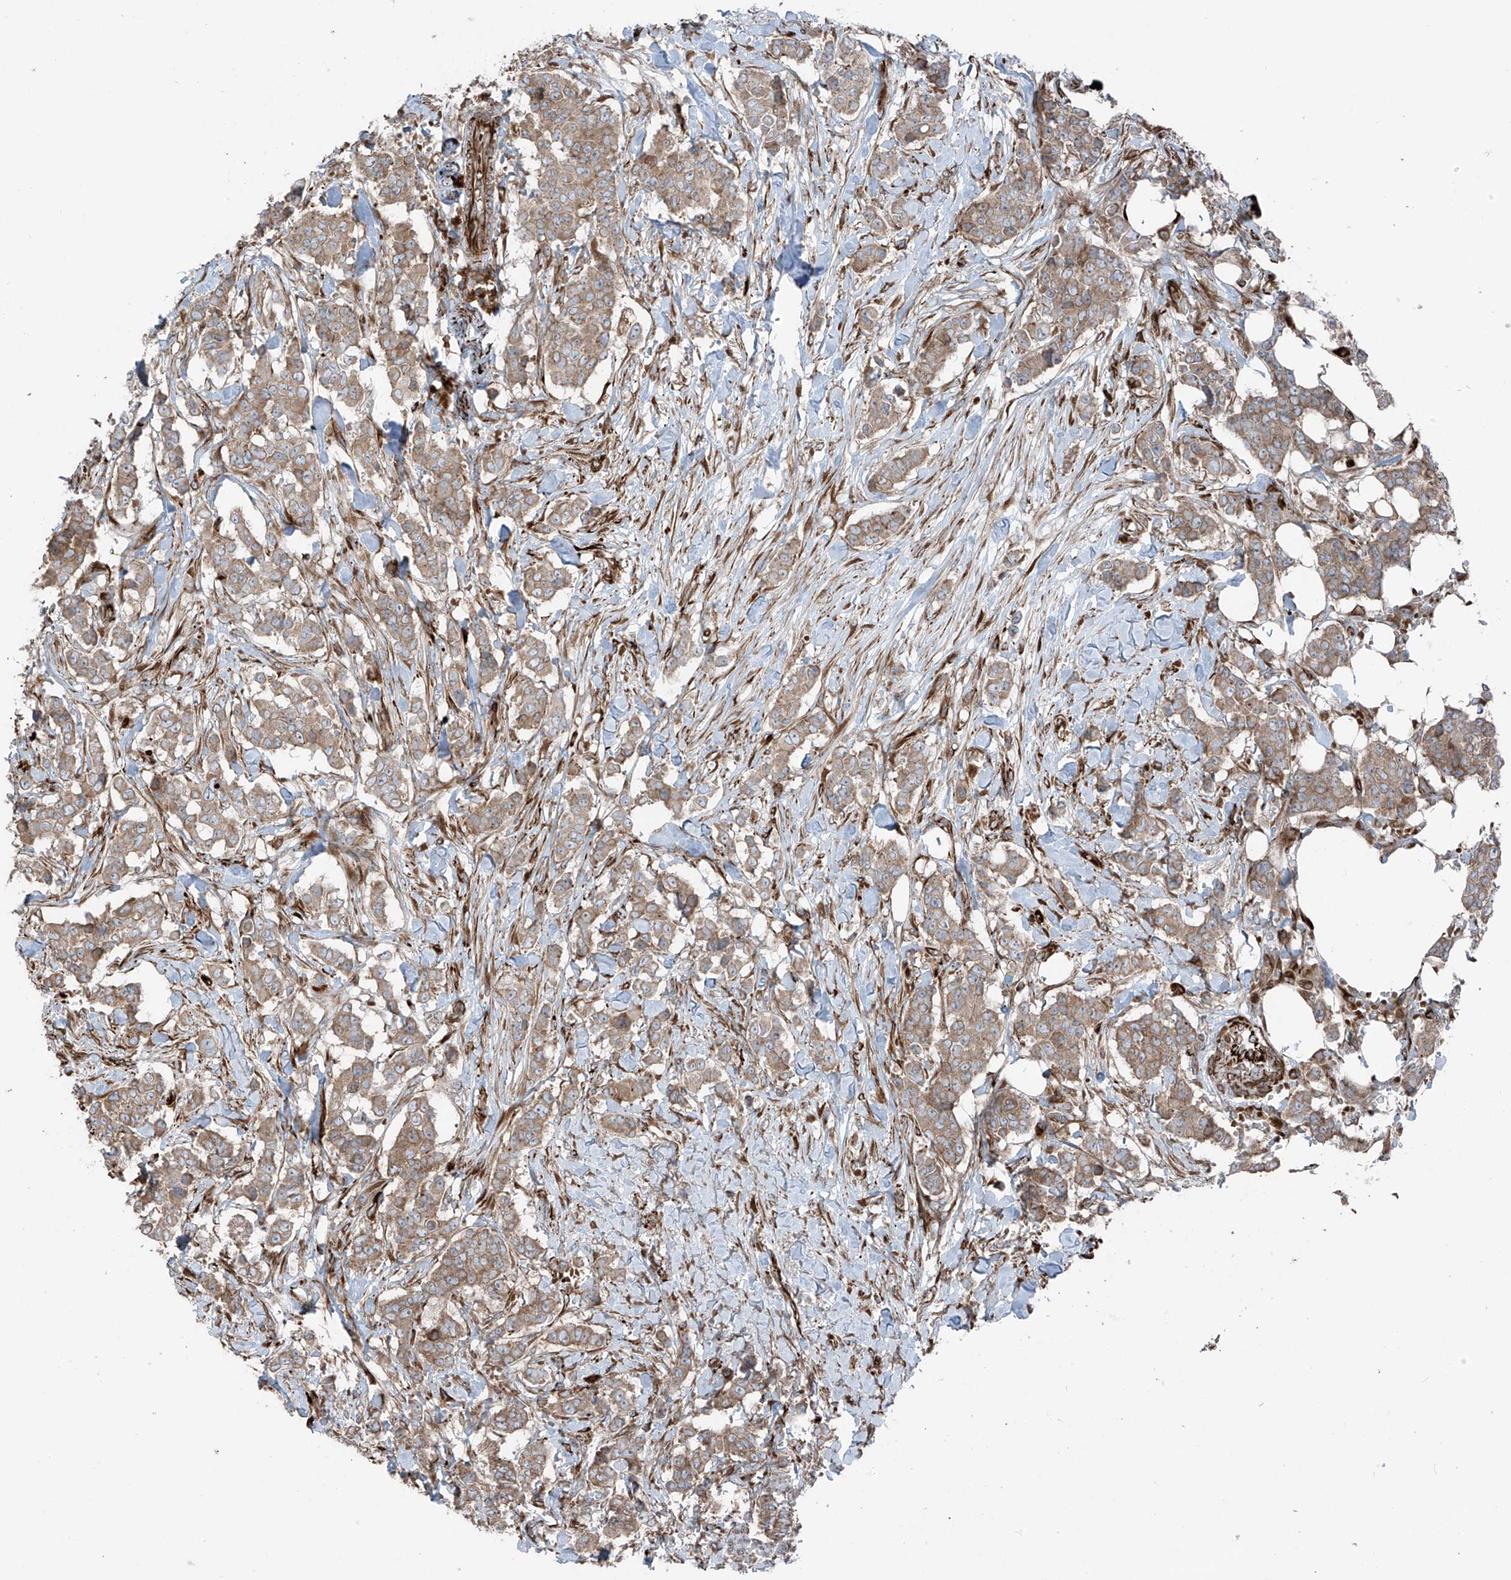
{"staining": {"intensity": "moderate", "quantity": ">75%", "location": "cytoplasmic/membranous"}, "tissue": "breast cancer", "cell_type": "Tumor cells", "image_type": "cancer", "snomed": [{"axis": "morphology", "description": "Duct carcinoma"}, {"axis": "topography", "description": "Breast"}], "caption": "This histopathology image displays immunohistochemistry staining of human breast cancer (infiltrating ductal carcinoma), with medium moderate cytoplasmic/membranous expression in about >75% of tumor cells.", "gene": "ERLEC1", "patient": {"sex": "female", "age": 40}}